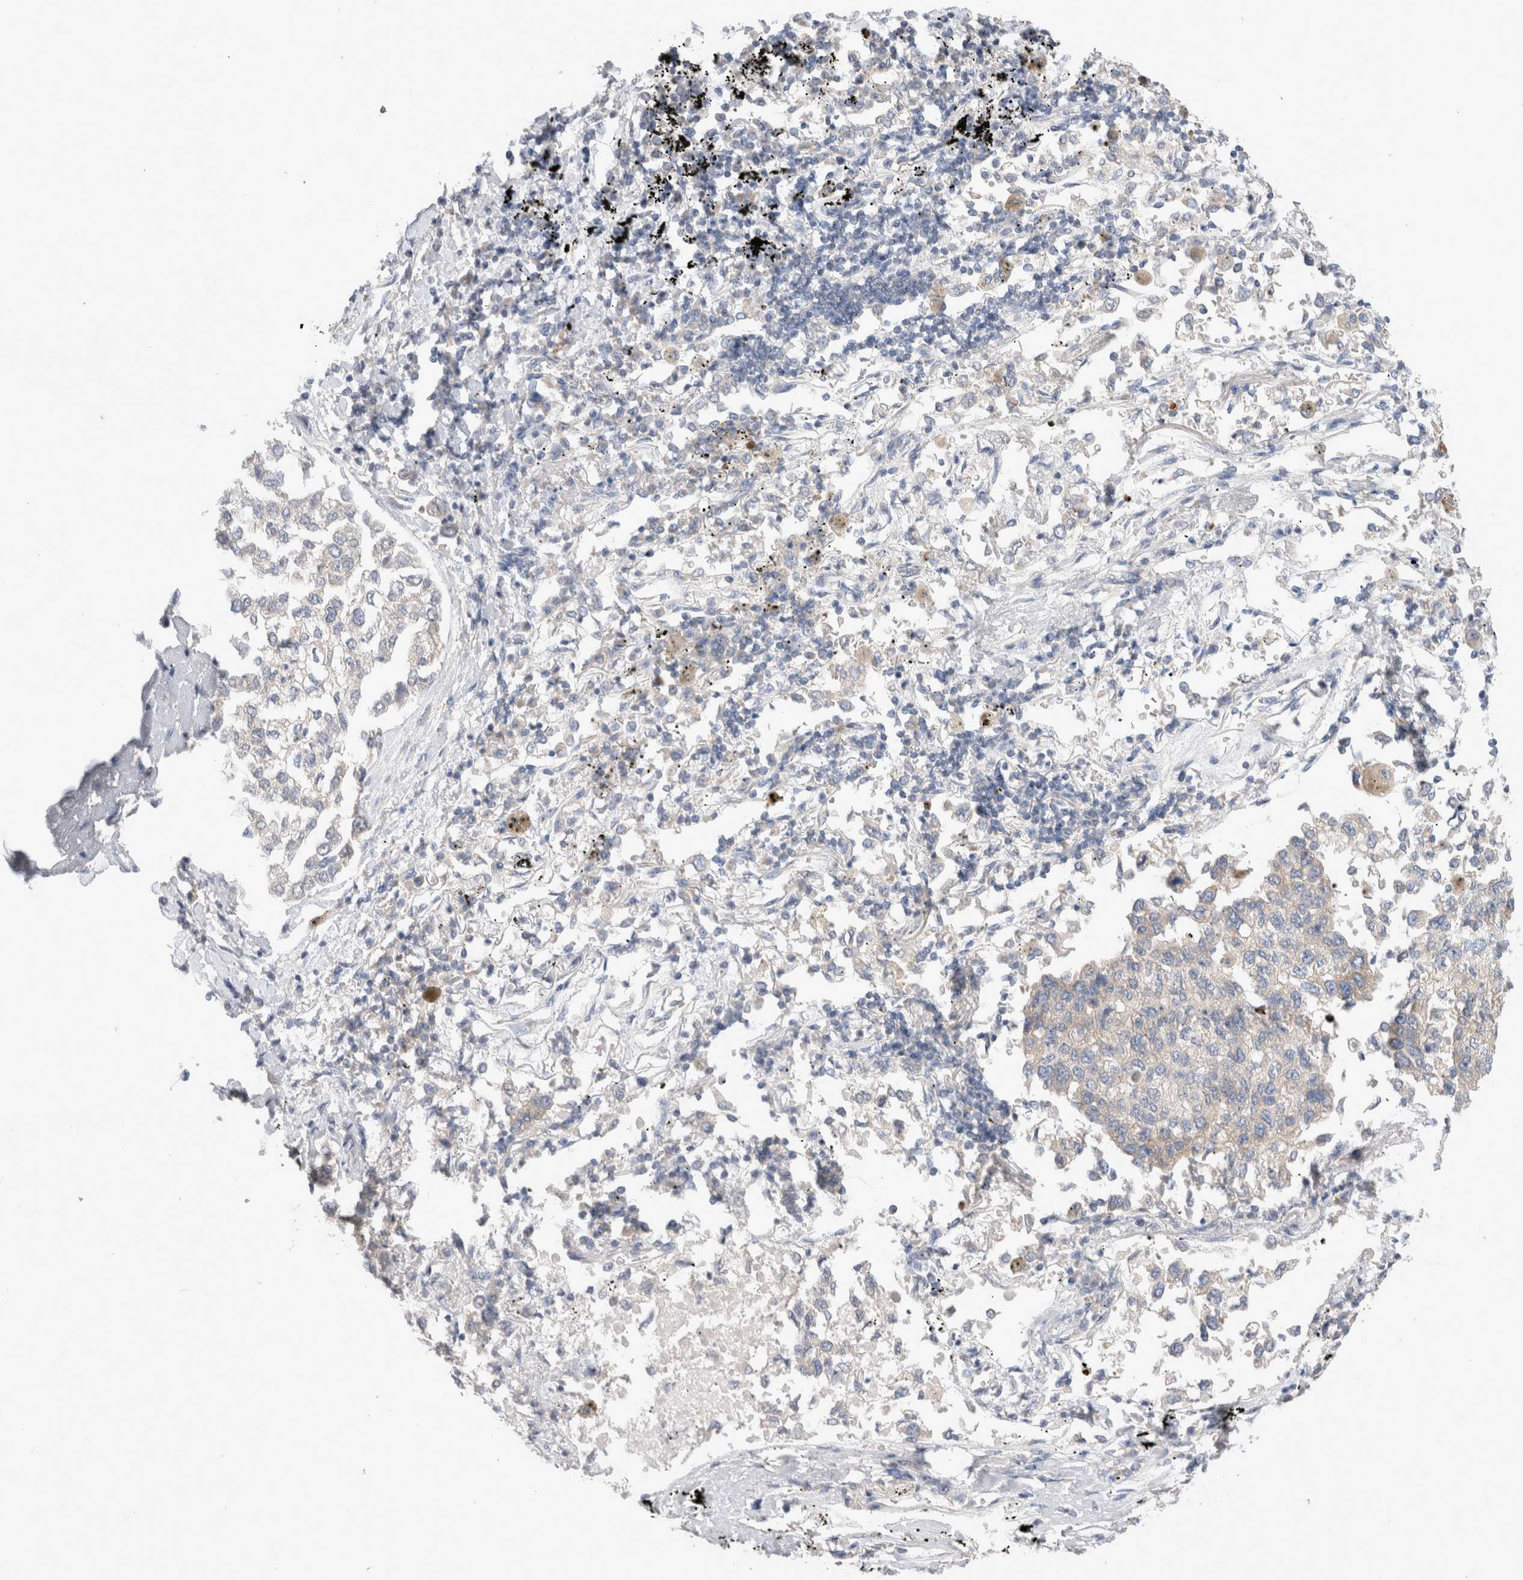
{"staining": {"intensity": "negative", "quantity": "none", "location": "none"}, "tissue": "lung cancer", "cell_type": "Tumor cells", "image_type": "cancer", "snomed": [{"axis": "morphology", "description": "Inflammation, NOS"}, {"axis": "morphology", "description": "Adenocarcinoma, NOS"}, {"axis": "topography", "description": "Lung"}], "caption": "Tumor cells show no significant protein expression in lung cancer (adenocarcinoma). (DAB immunohistochemistry visualized using brightfield microscopy, high magnification).", "gene": "IFT74", "patient": {"sex": "male", "age": 63}}